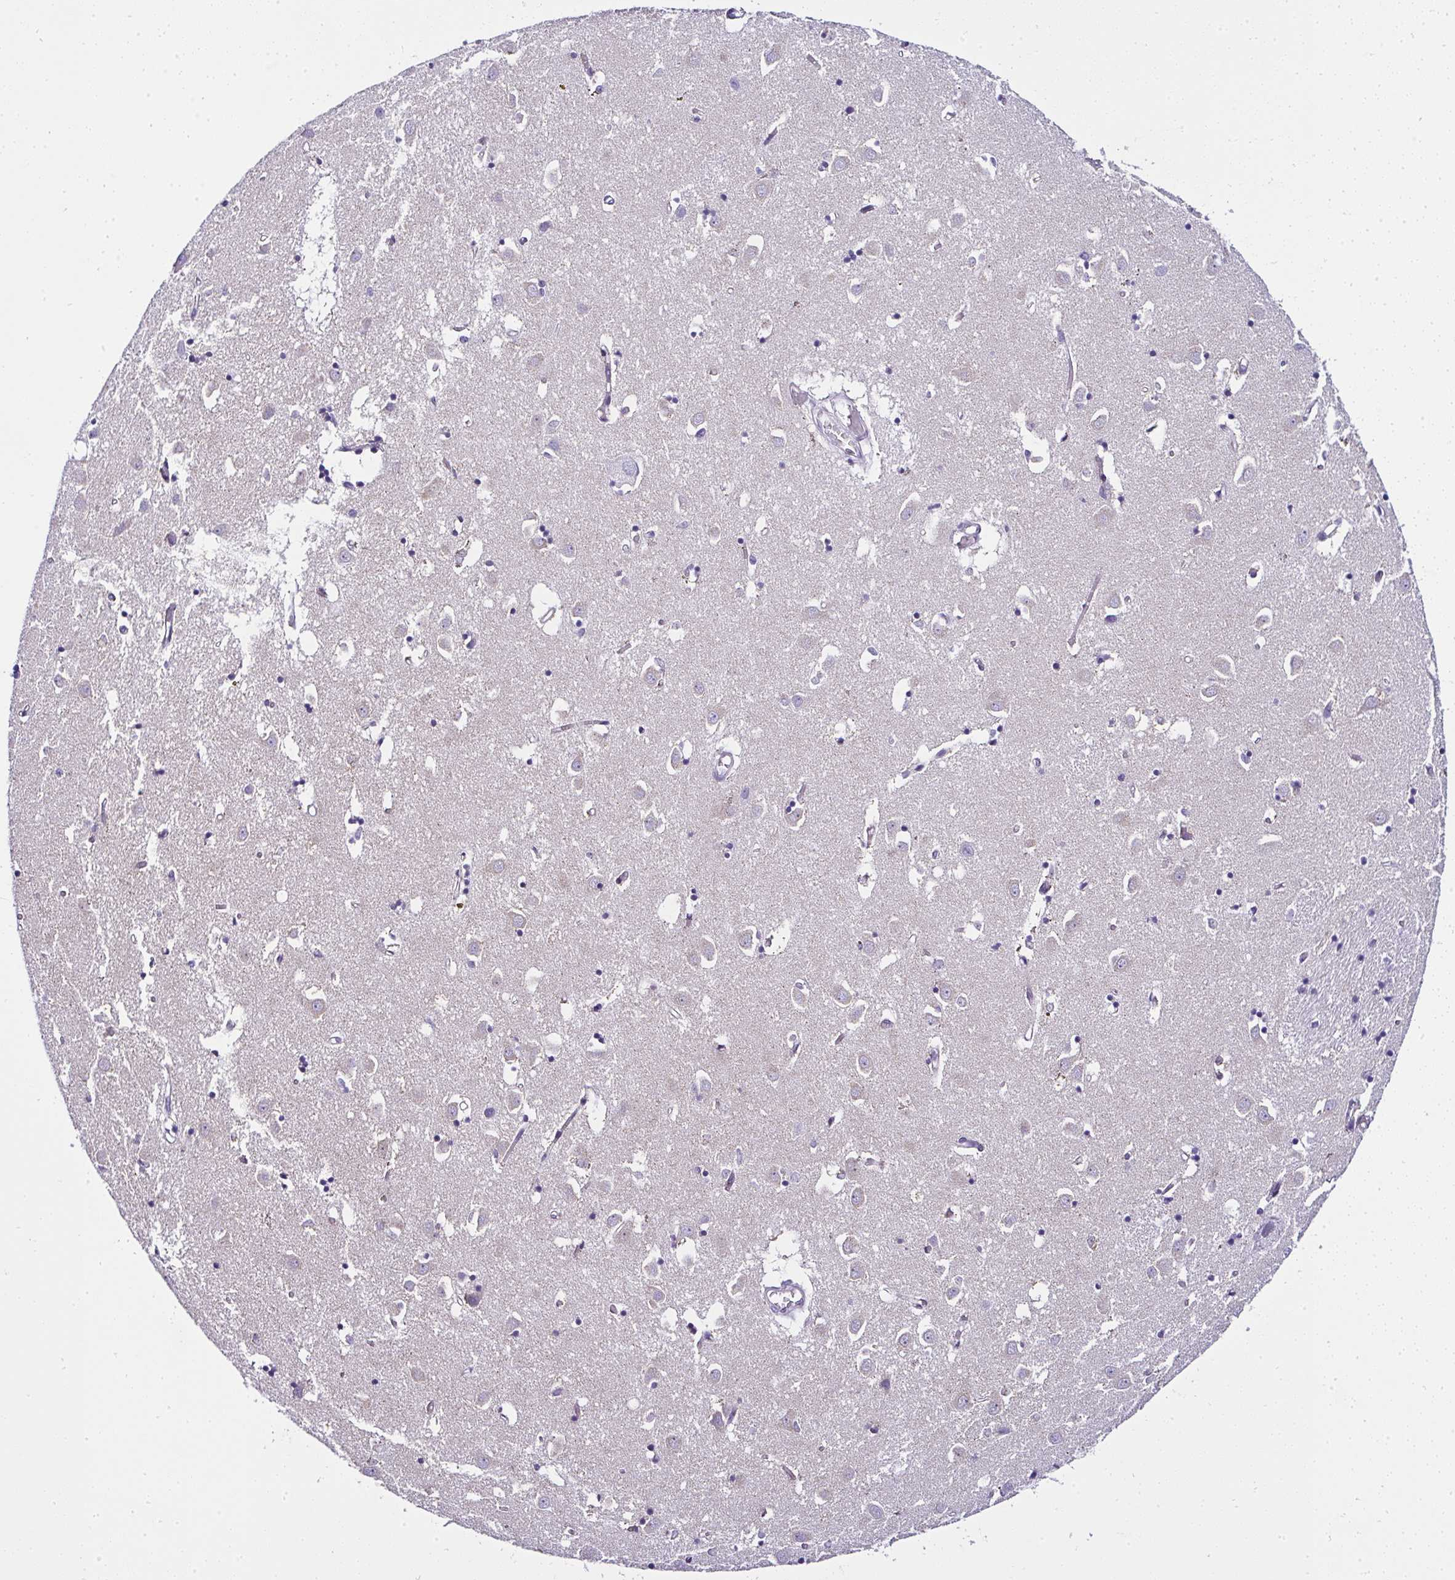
{"staining": {"intensity": "negative", "quantity": "none", "location": "none"}, "tissue": "caudate", "cell_type": "Glial cells", "image_type": "normal", "snomed": [{"axis": "morphology", "description": "Normal tissue, NOS"}, {"axis": "topography", "description": "Lateral ventricle wall"}], "caption": "Human caudate stained for a protein using IHC exhibits no positivity in glial cells.", "gene": "RNF183", "patient": {"sex": "male", "age": 70}}